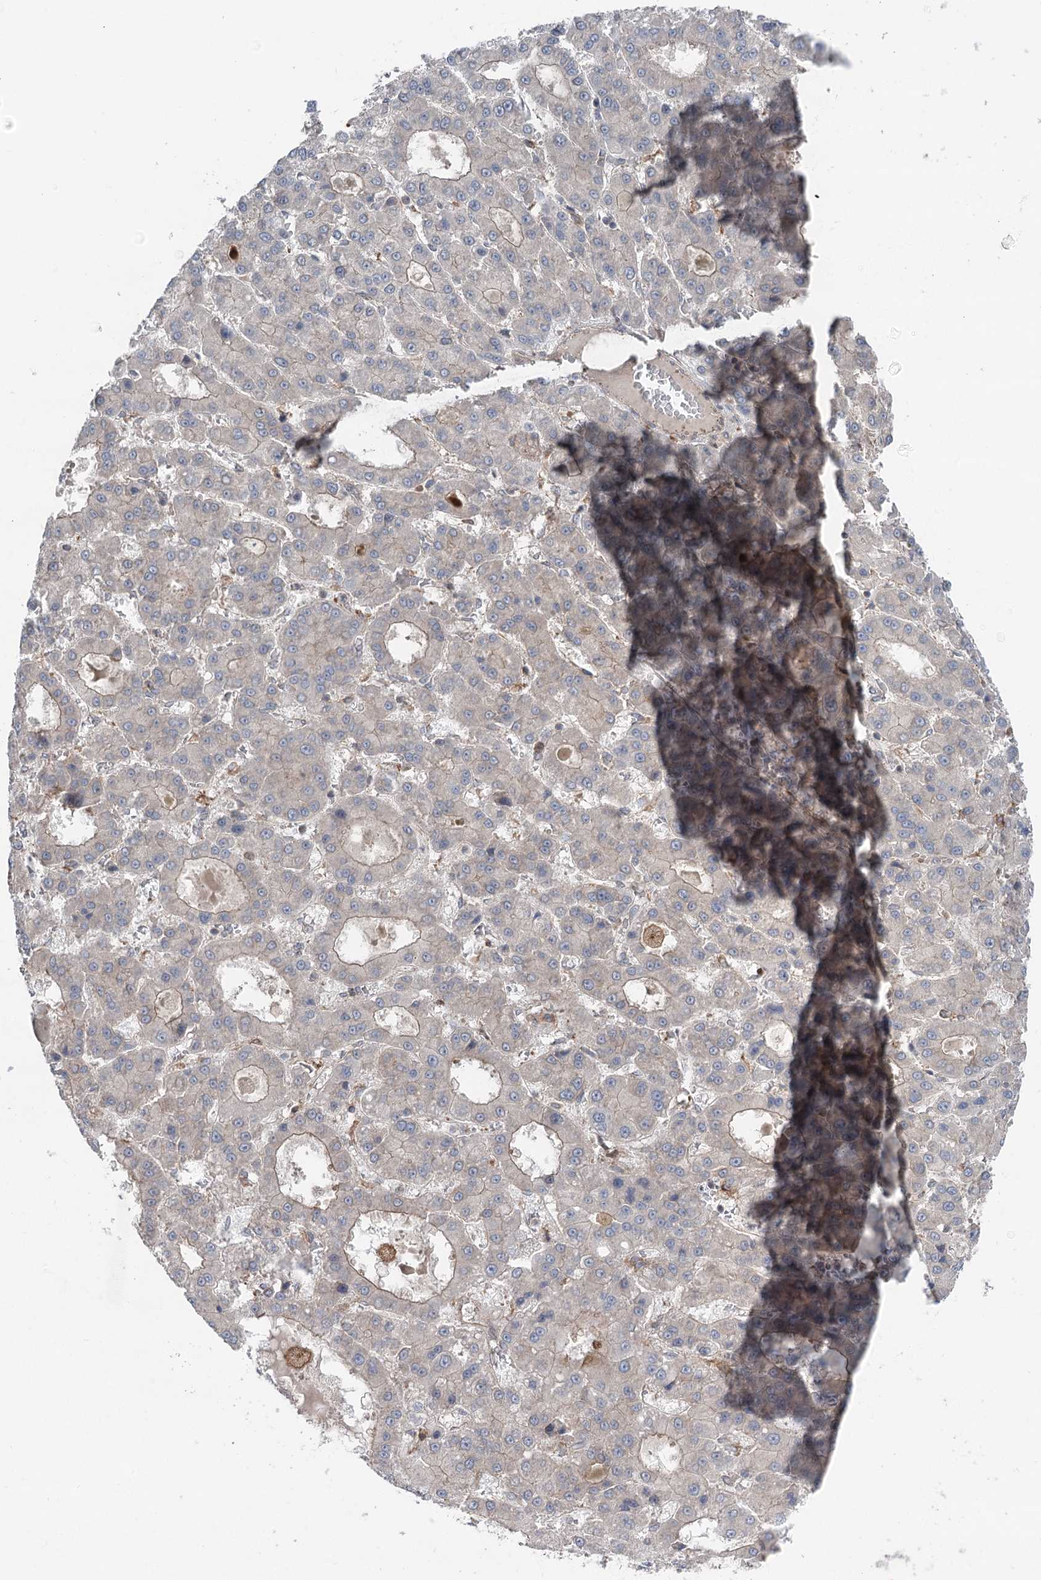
{"staining": {"intensity": "weak", "quantity": "<25%", "location": "cytoplasmic/membranous"}, "tissue": "liver cancer", "cell_type": "Tumor cells", "image_type": "cancer", "snomed": [{"axis": "morphology", "description": "Carcinoma, Hepatocellular, NOS"}, {"axis": "topography", "description": "Liver"}], "caption": "Tumor cells are negative for protein expression in human liver cancer (hepatocellular carcinoma).", "gene": "PPP1R21", "patient": {"sex": "male", "age": 70}}